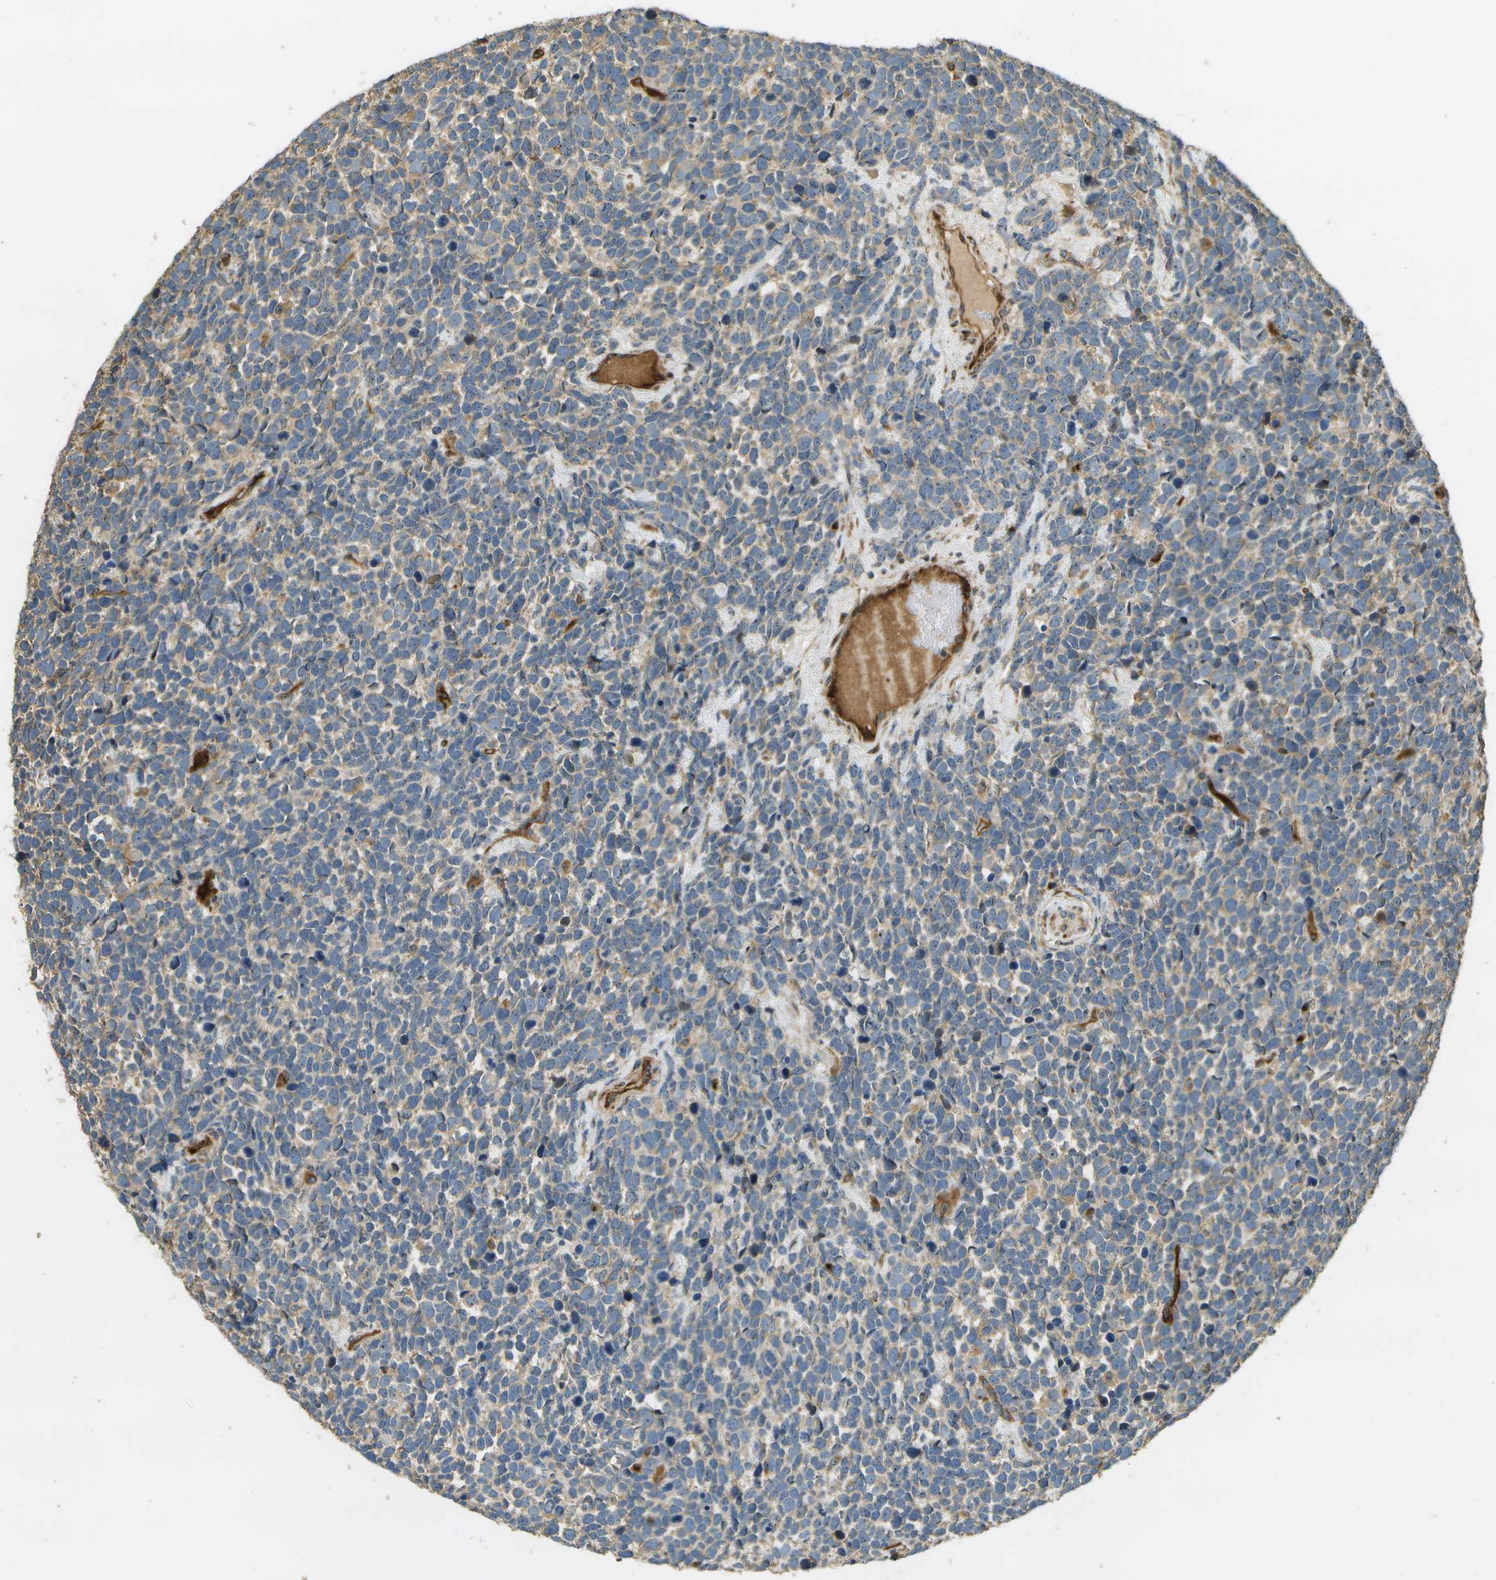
{"staining": {"intensity": "moderate", "quantity": "25%-75%", "location": "cytoplasmic/membranous"}, "tissue": "urothelial cancer", "cell_type": "Tumor cells", "image_type": "cancer", "snomed": [{"axis": "morphology", "description": "Urothelial carcinoma, High grade"}, {"axis": "topography", "description": "Urinary bladder"}], "caption": "The photomicrograph reveals immunohistochemical staining of urothelial carcinoma (high-grade). There is moderate cytoplasmic/membranous positivity is appreciated in approximately 25%-75% of tumor cells.", "gene": "LRP12", "patient": {"sex": "female", "age": 82}}